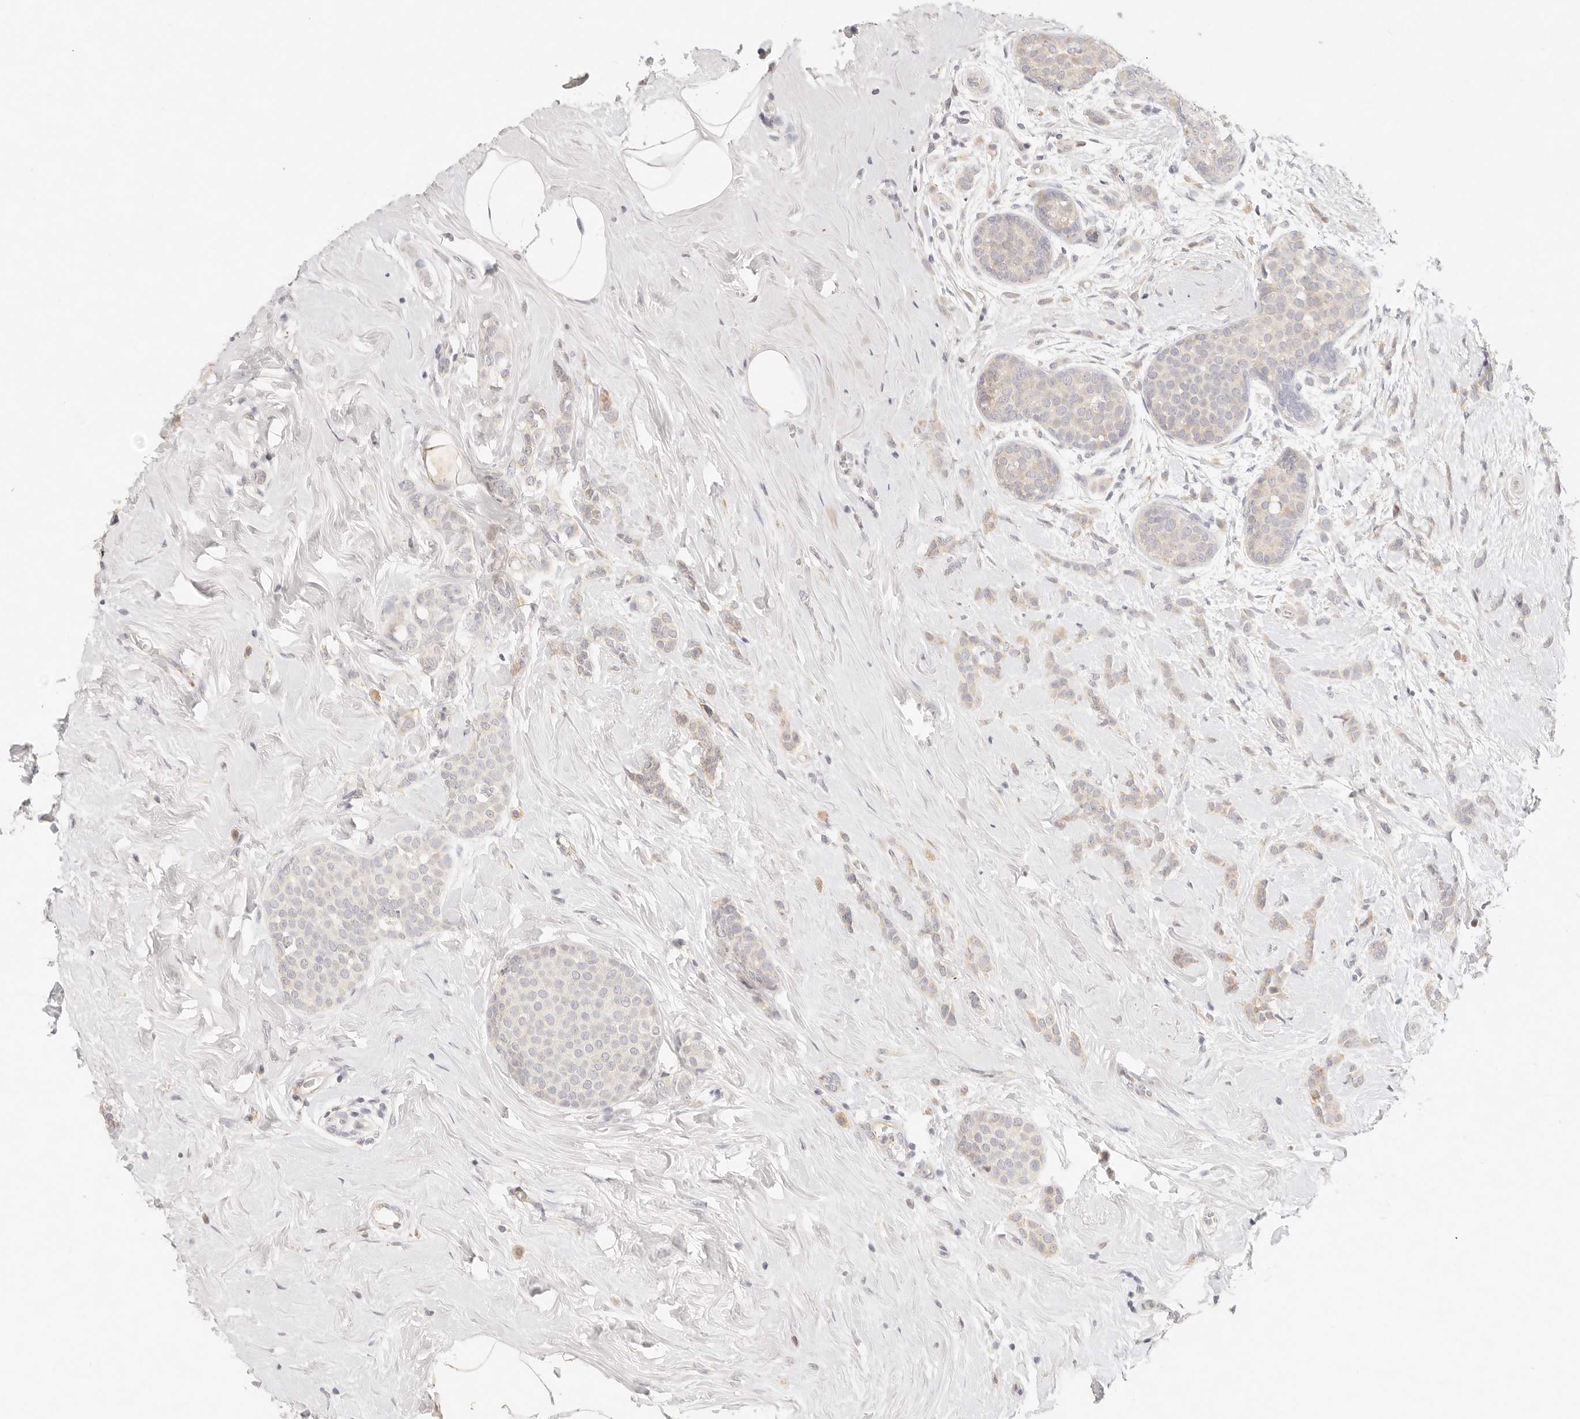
{"staining": {"intensity": "weak", "quantity": "<25%", "location": "cytoplasmic/membranous"}, "tissue": "breast cancer", "cell_type": "Tumor cells", "image_type": "cancer", "snomed": [{"axis": "morphology", "description": "Lobular carcinoma, in situ"}, {"axis": "morphology", "description": "Lobular carcinoma"}, {"axis": "topography", "description": "Breast"}], "caption": "This is a image of IHC staining of breast cancer (lobular carcinoma in situ), which shows no staining in tumor cells.", "gene": "GPR156", "patient": {"sex": "female", "age": 41}}